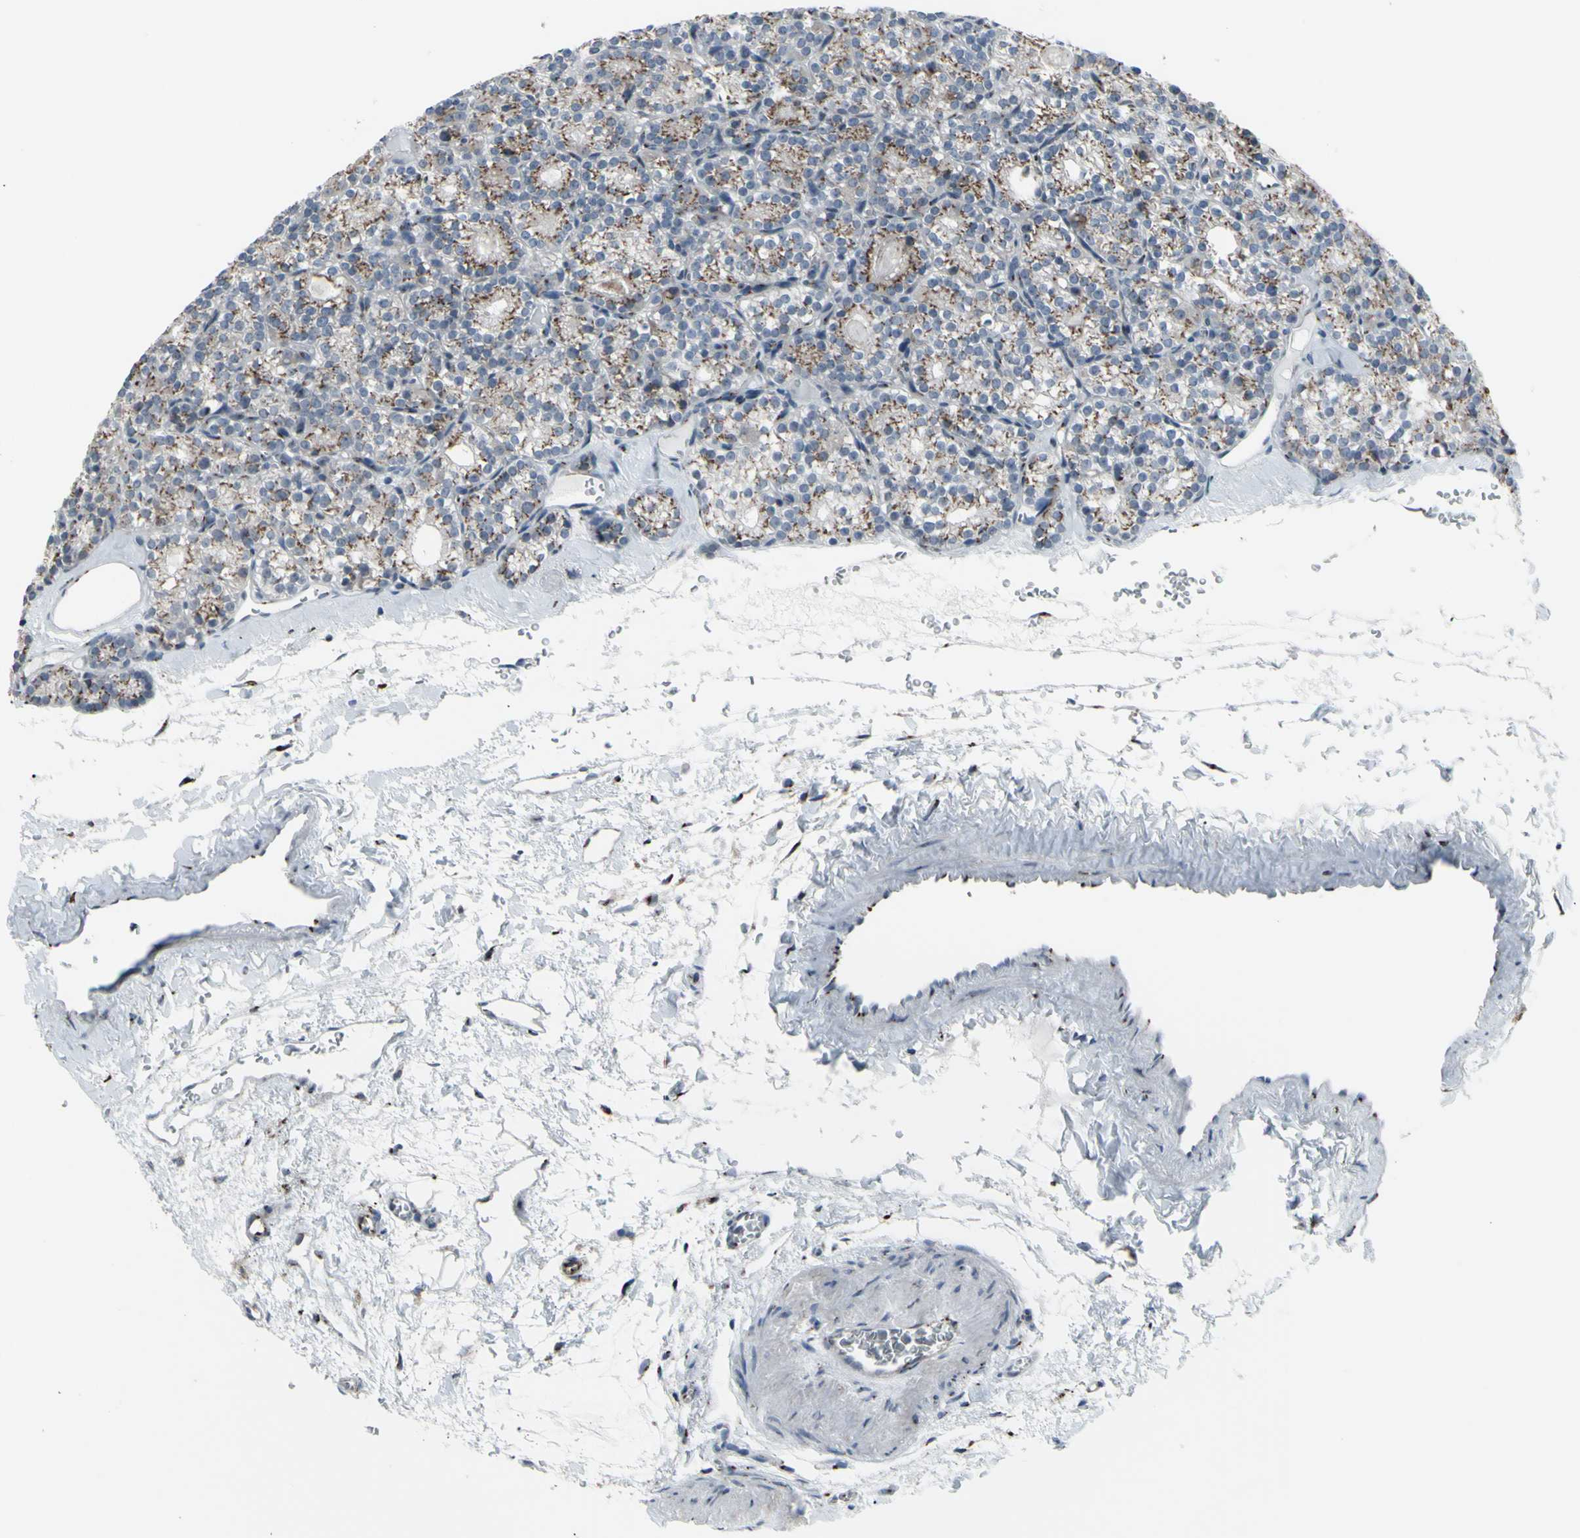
{"staining": {"intensity": "moderate", "quantity": ">75%", "location": "cytoplasmic/membranous"}, "tissue": "parathyroid gland", "cell_type": "Glandular cells", "image_type": "normal", "snomed": [{"axis": "morphology", "description": "Normal tissue, NOS"}, {"axis": "topography", "description": "Parathyroid gland"}], "caption": "DAB (3,3'-diaminobenzidine) immunohistochemical staining of unremarkable human parathyroid gland demonstrates moderate cytoplasmic/membranous protein expression in about >75% of glandular cells.", "gene": "GLG1", "patient": {"sex": "female", "age": 64}}